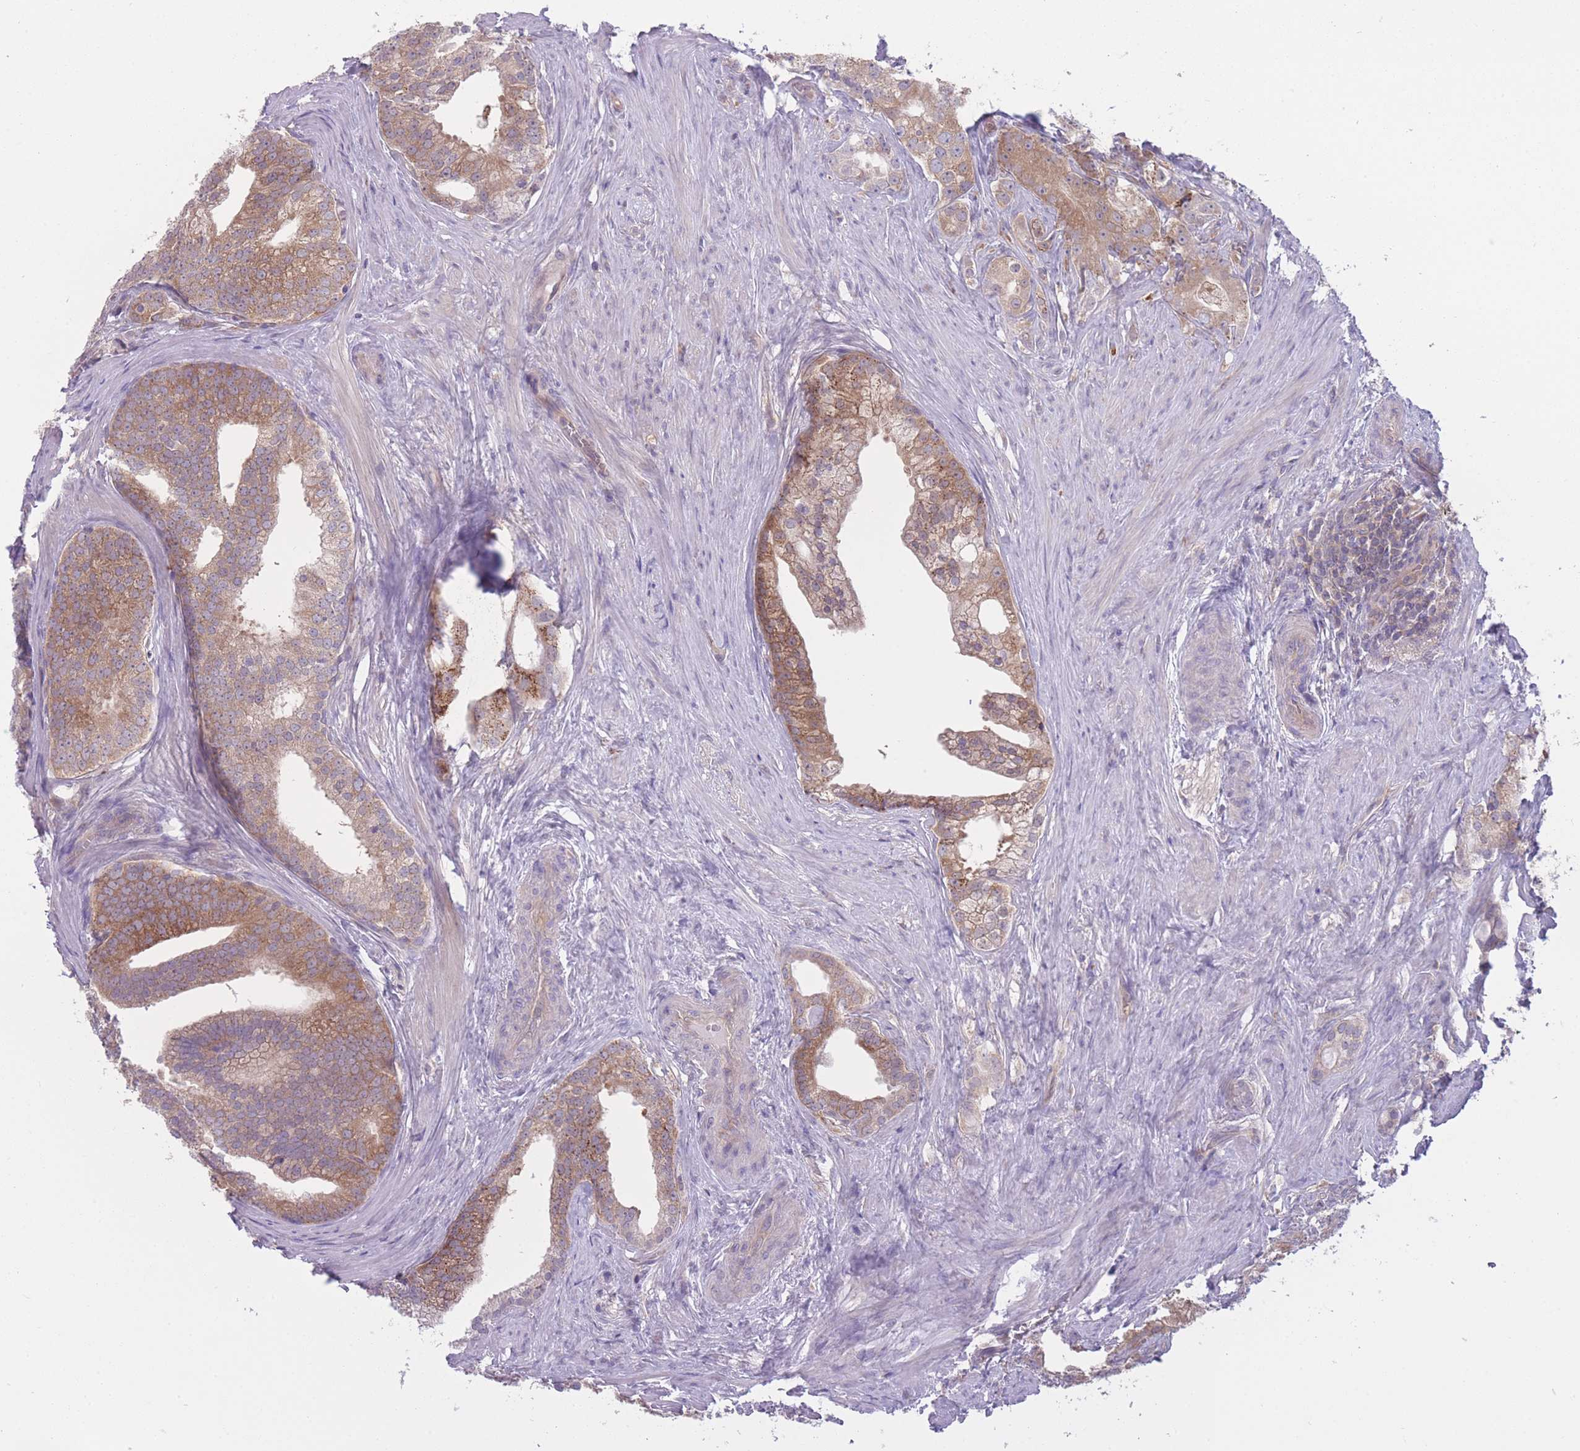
{"staining": {"intensity": "moderate", "quantity": ">75%", "location": "cytoplasmic/membranous"}, "tissue": "prostate cancer", "cell_type": "Tumor cells", "image_type": "cancer", "snomed": [{"axis": "morphology", "description": "Adenocarcinoma, Low grade"}, {"axis": "topography", "description": "Prostate"}], "caption": "Brown immunohistochemical staining in human prostate adenocarcinoma (low-grade) exhibits moderate cytoplasmic/membranous positivity in about >75% of tumor cells. (Stains: DAB (3,3'-diaminobenzidine) in brown, nuclei in blue, Microscopy: brightfield microscopy at high magnification).", "gene": "CCT6B", "patient": {"sex": "male", "age": 71}}